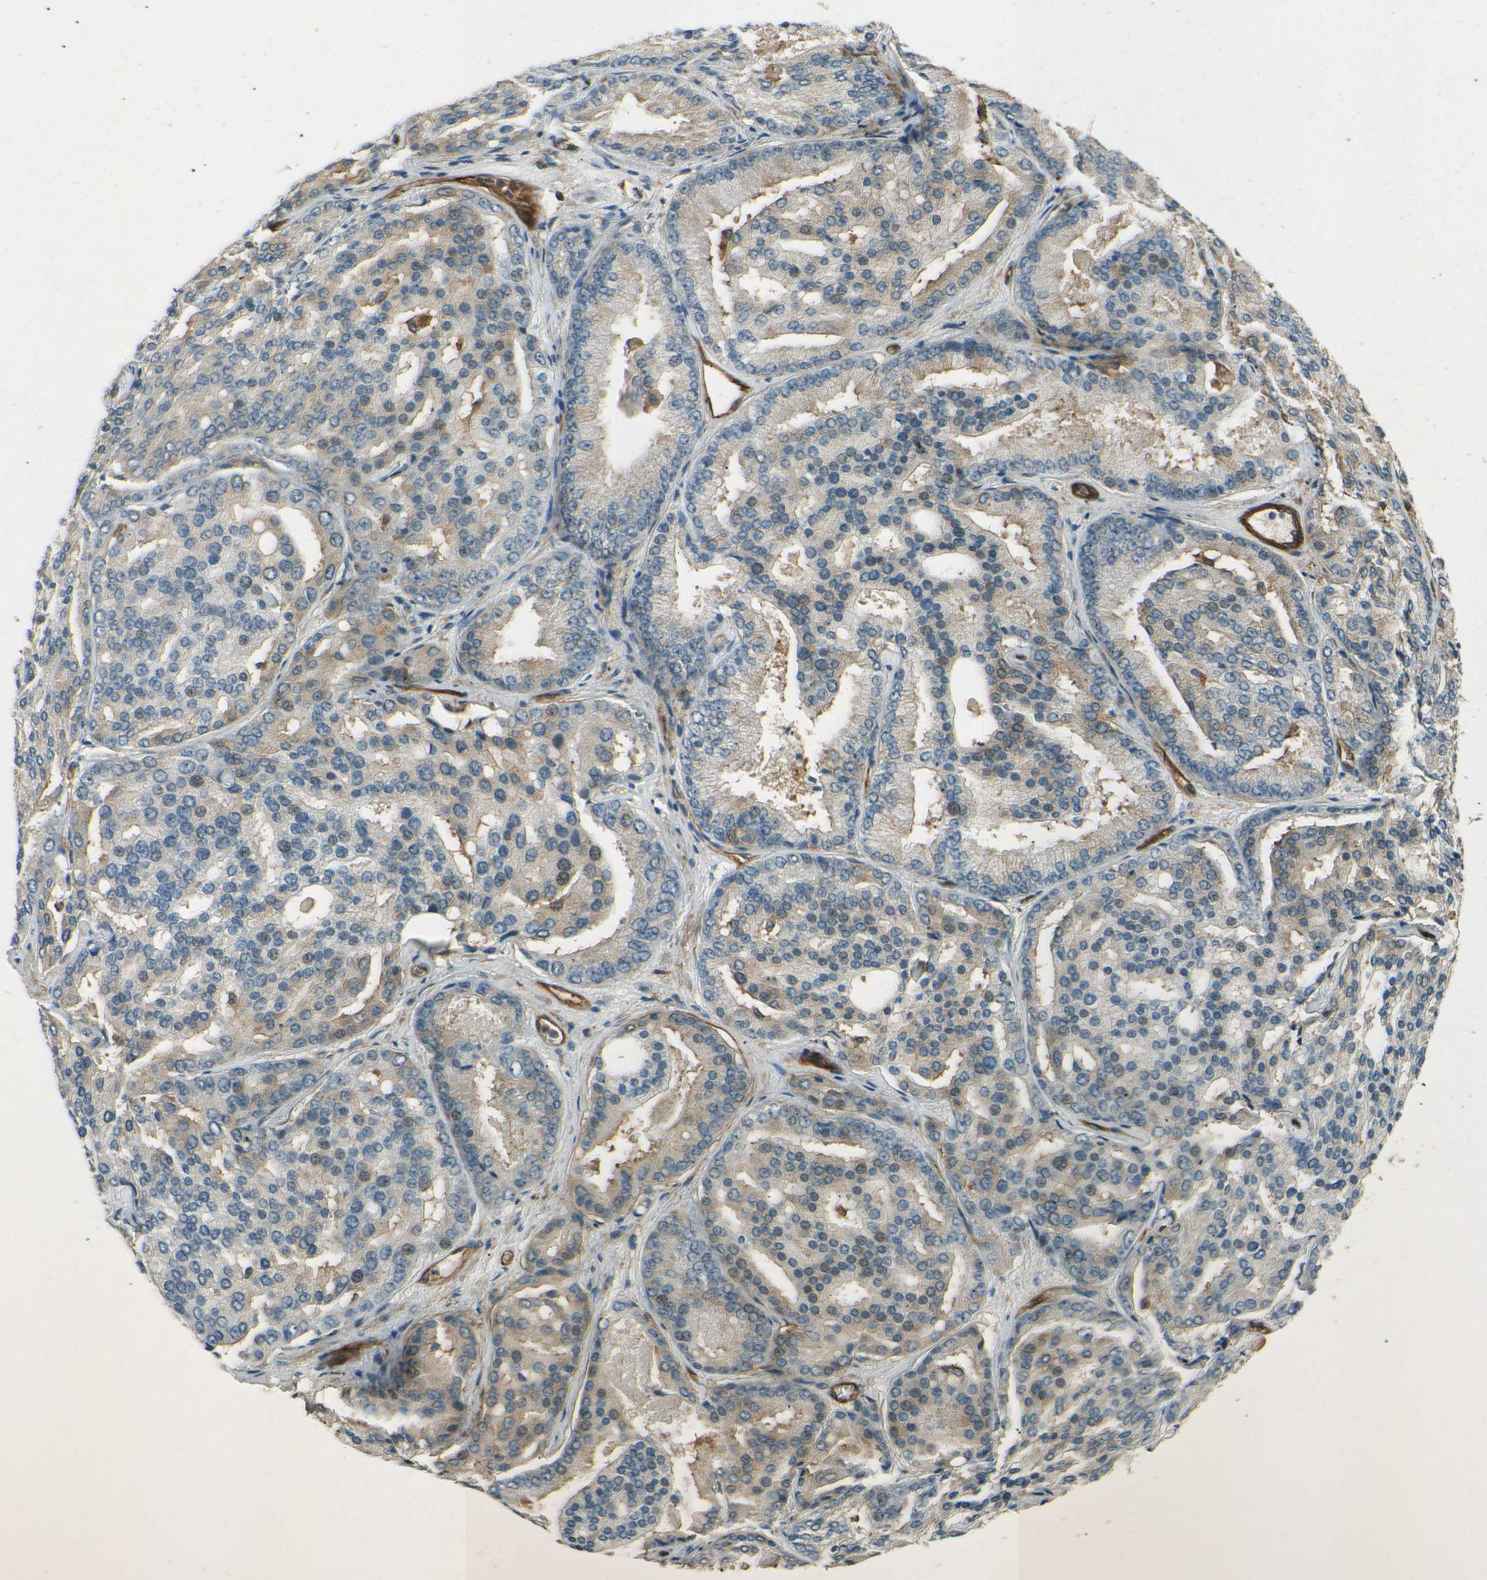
{"staining": {"intensity": "moderate", "quantity": ">75%", "location": "cytoplasmic/membranous"}, "tissue": "prostate cancer", "cell_type": "Tumor cells", "image_type": "cancer", "snomed": [{"axis": "morphology", "description": "Adenocarcinoma, High grade"}, {"axis": "topography", "description": "Prostate"}], "caption": "Prostate cancer stained with a protein marker exhibits moderate staining in tumor cells.", "gene": "ENTPD1", "patient": {"sex": "male", "age": 64}}